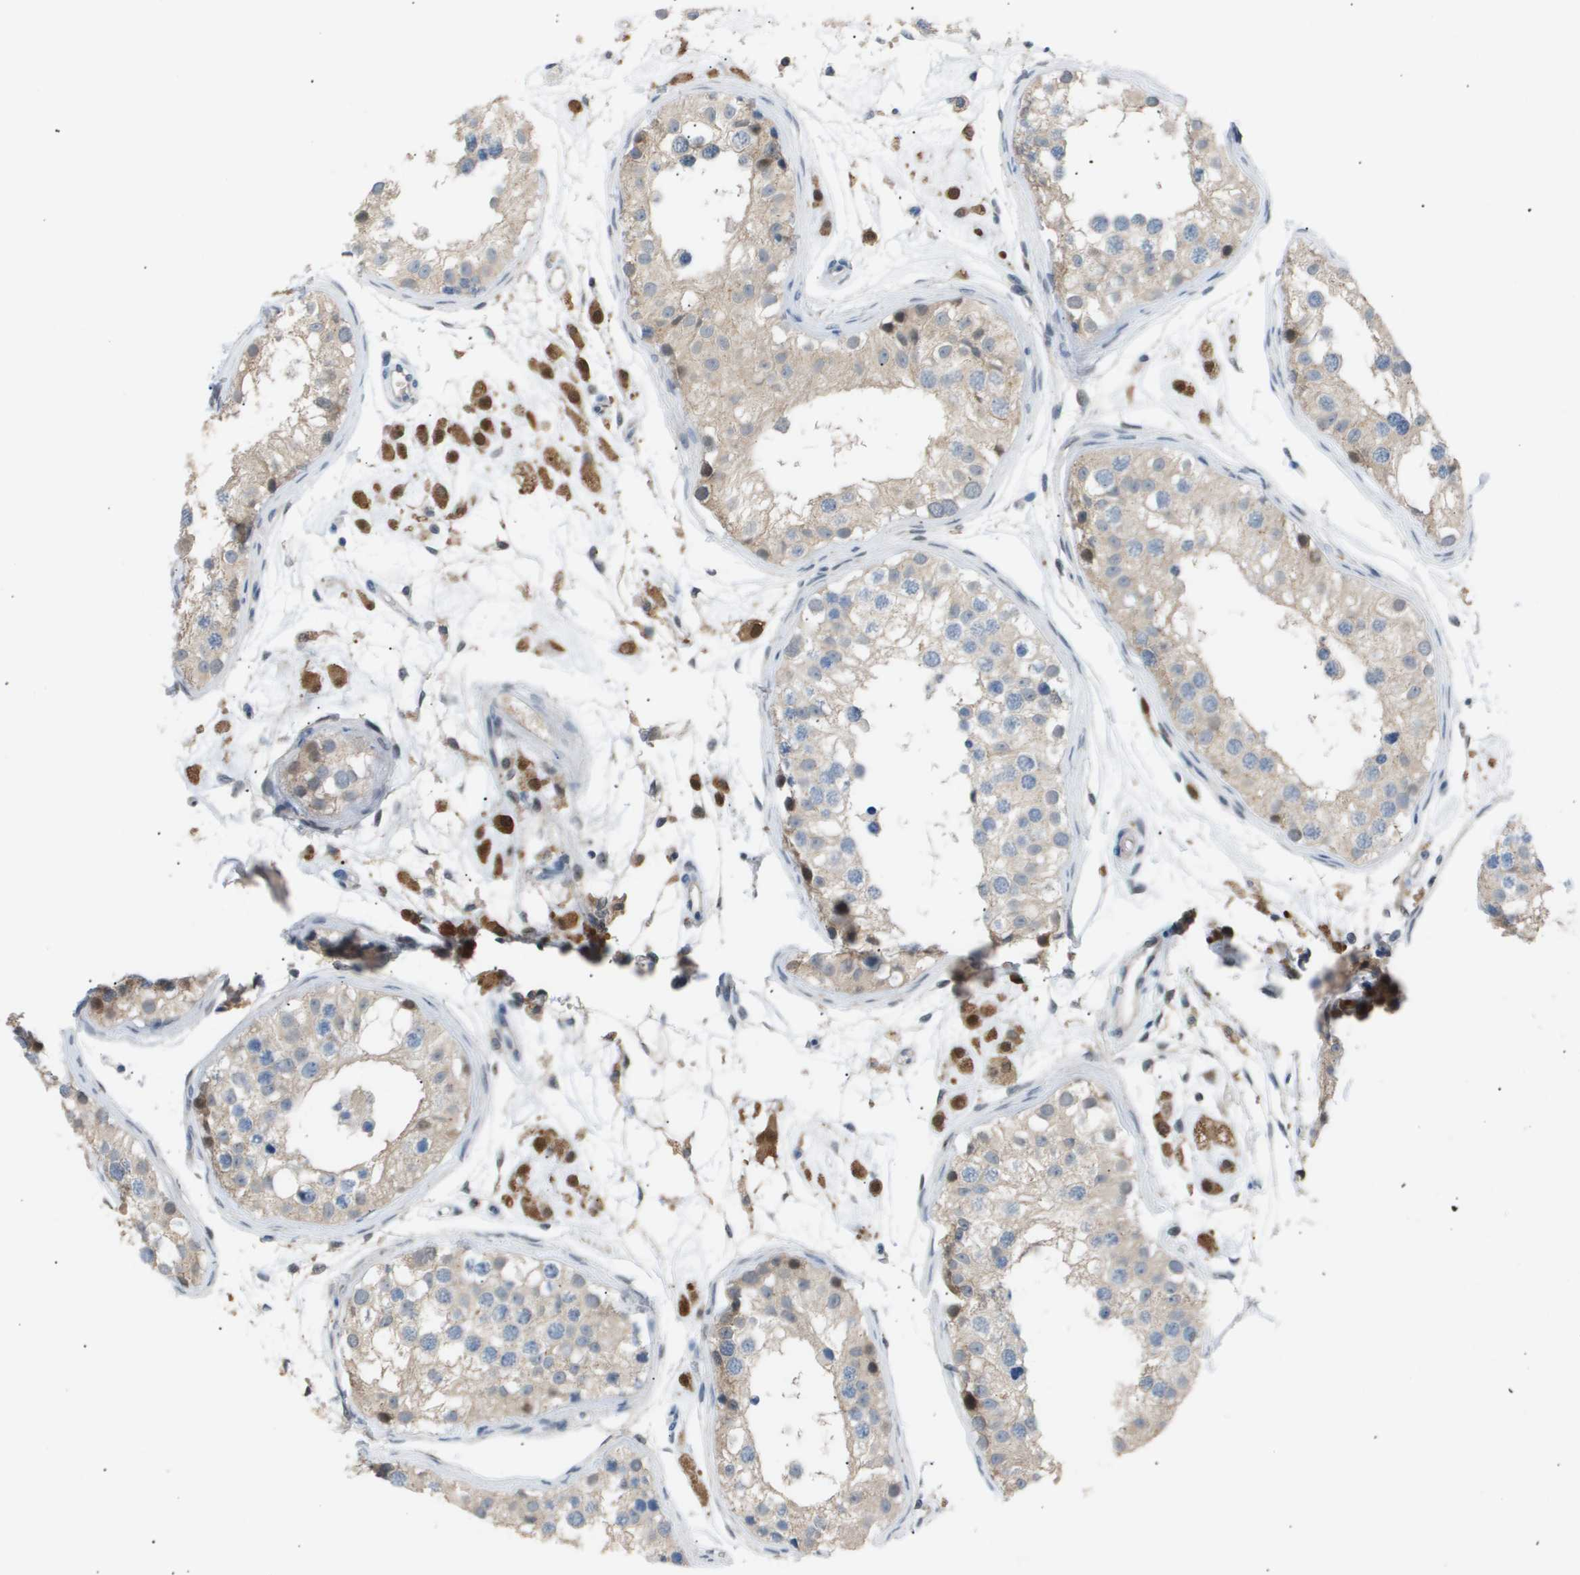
{"staining": {"intensity": "weak", "quantity": "25%-75%", "location": "cytoplasmic/membranous"}, "tissue": "testis", "cell_type": "Cells in seminiferous ducts", "image_type": "normal", "snomed": [{"axis": "morphology", "description": "Normal tissue, NOS"}, {"axis": "morphology", "description": "Adenocarcinoma, metastatic, NOS"}, {"axis": "topography", "description": "Testis"}], "caption": "An immunohistochemistry (IHC) histopathology image of unremarkable tissue is shown. Protein staining in brown shows weak cytoplasmic/membranous positivity in testis within cells in seminiferous ducts.", "gene": "AKR1A1", "patient": {"sex": "male", "age": 26}}